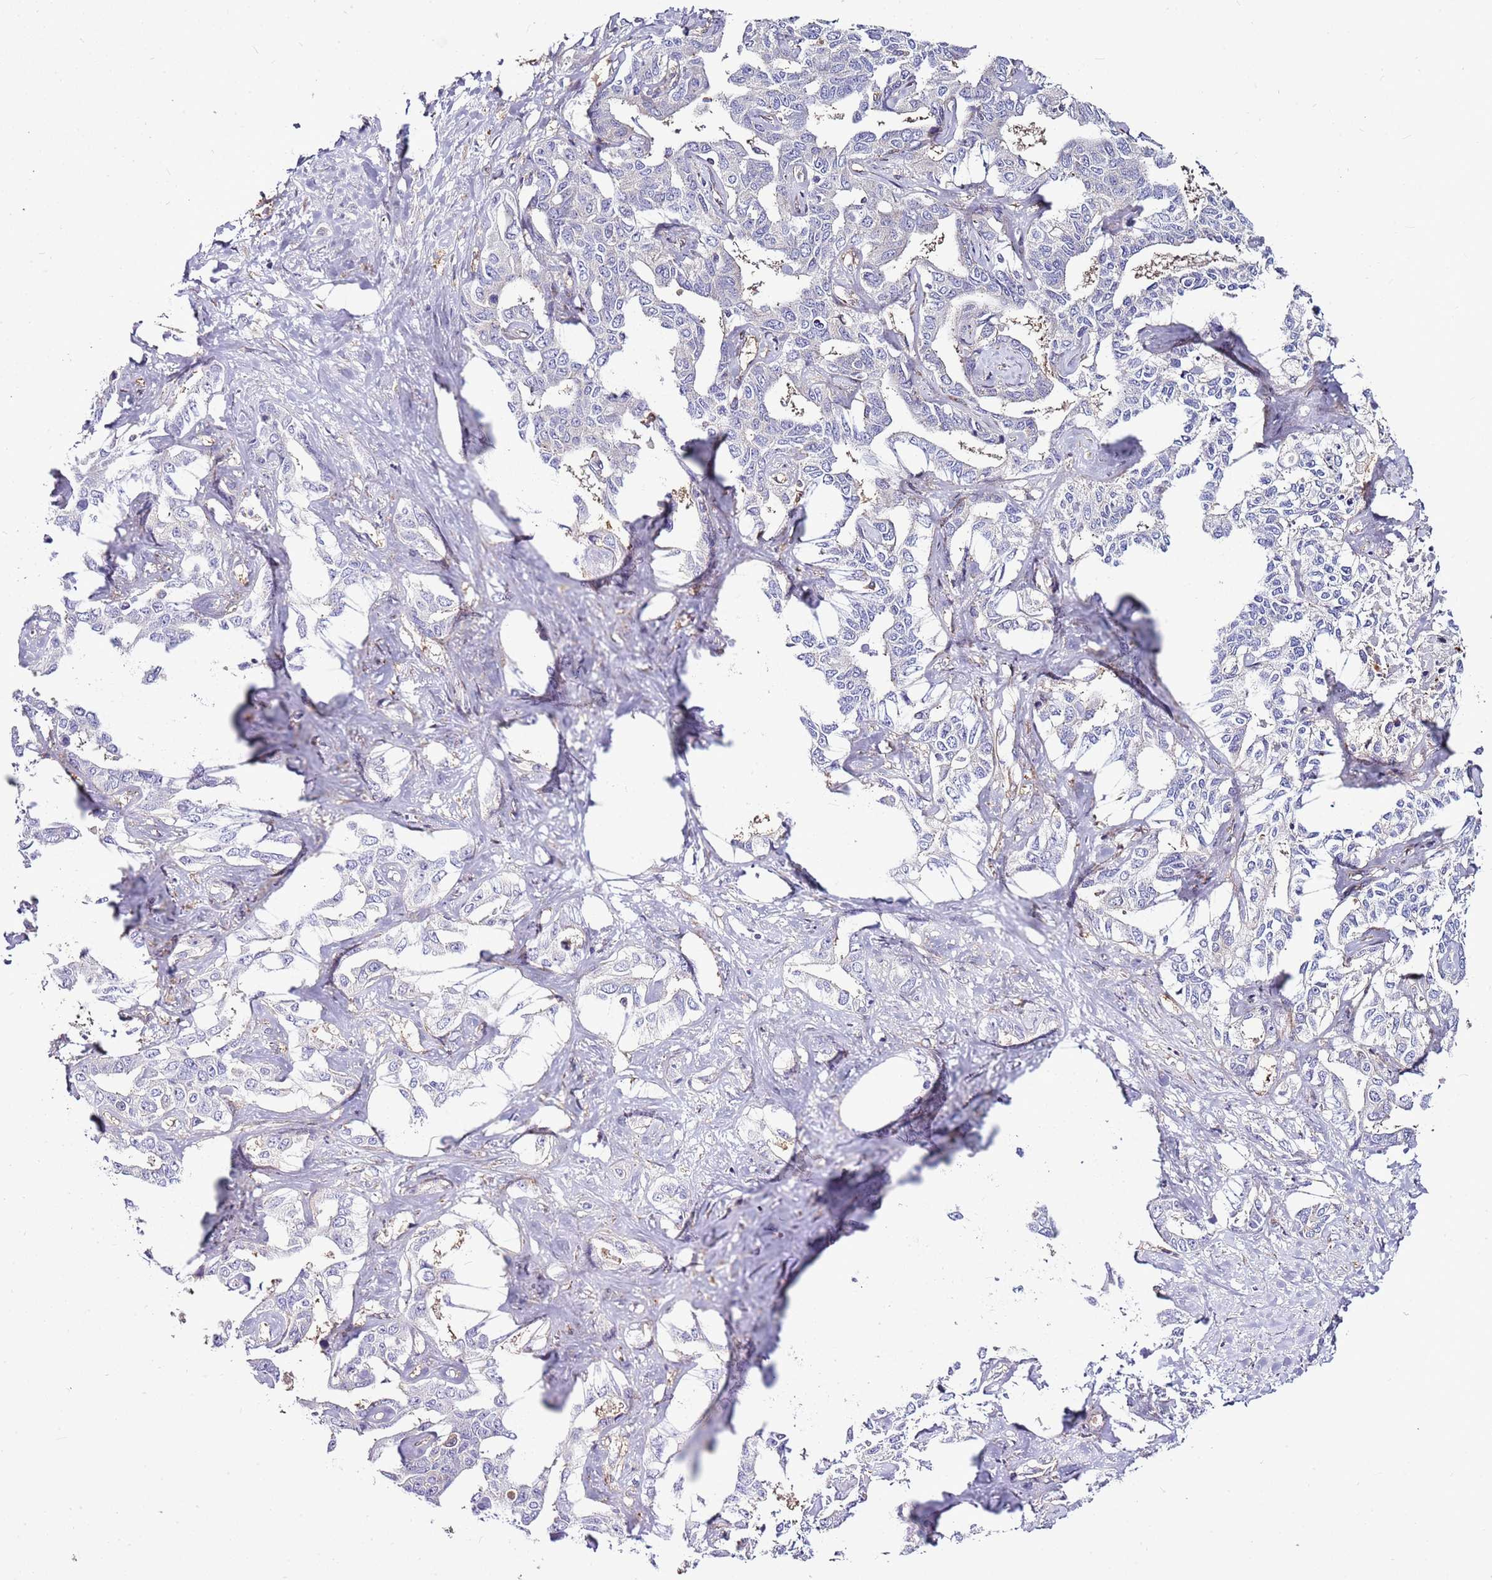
{"staining": {"intensity": "negative", "quantity": "none", "location": "none"}, "tissue": "liver cancer", "cell_type": "Tumor cells", "image_type": "cancer", "snomed": [{"axis": "morphology", "description": "Cholangiocarcinoma"}, {"axis": "topography", "description": "Liver"}], "caption": "Protein analysis of cholangiocarcinoma (liver) reveals no significant positivity in tumor cells.", "gene": "ATXN2L", "patient": {"sex": "male", "age": 59}}